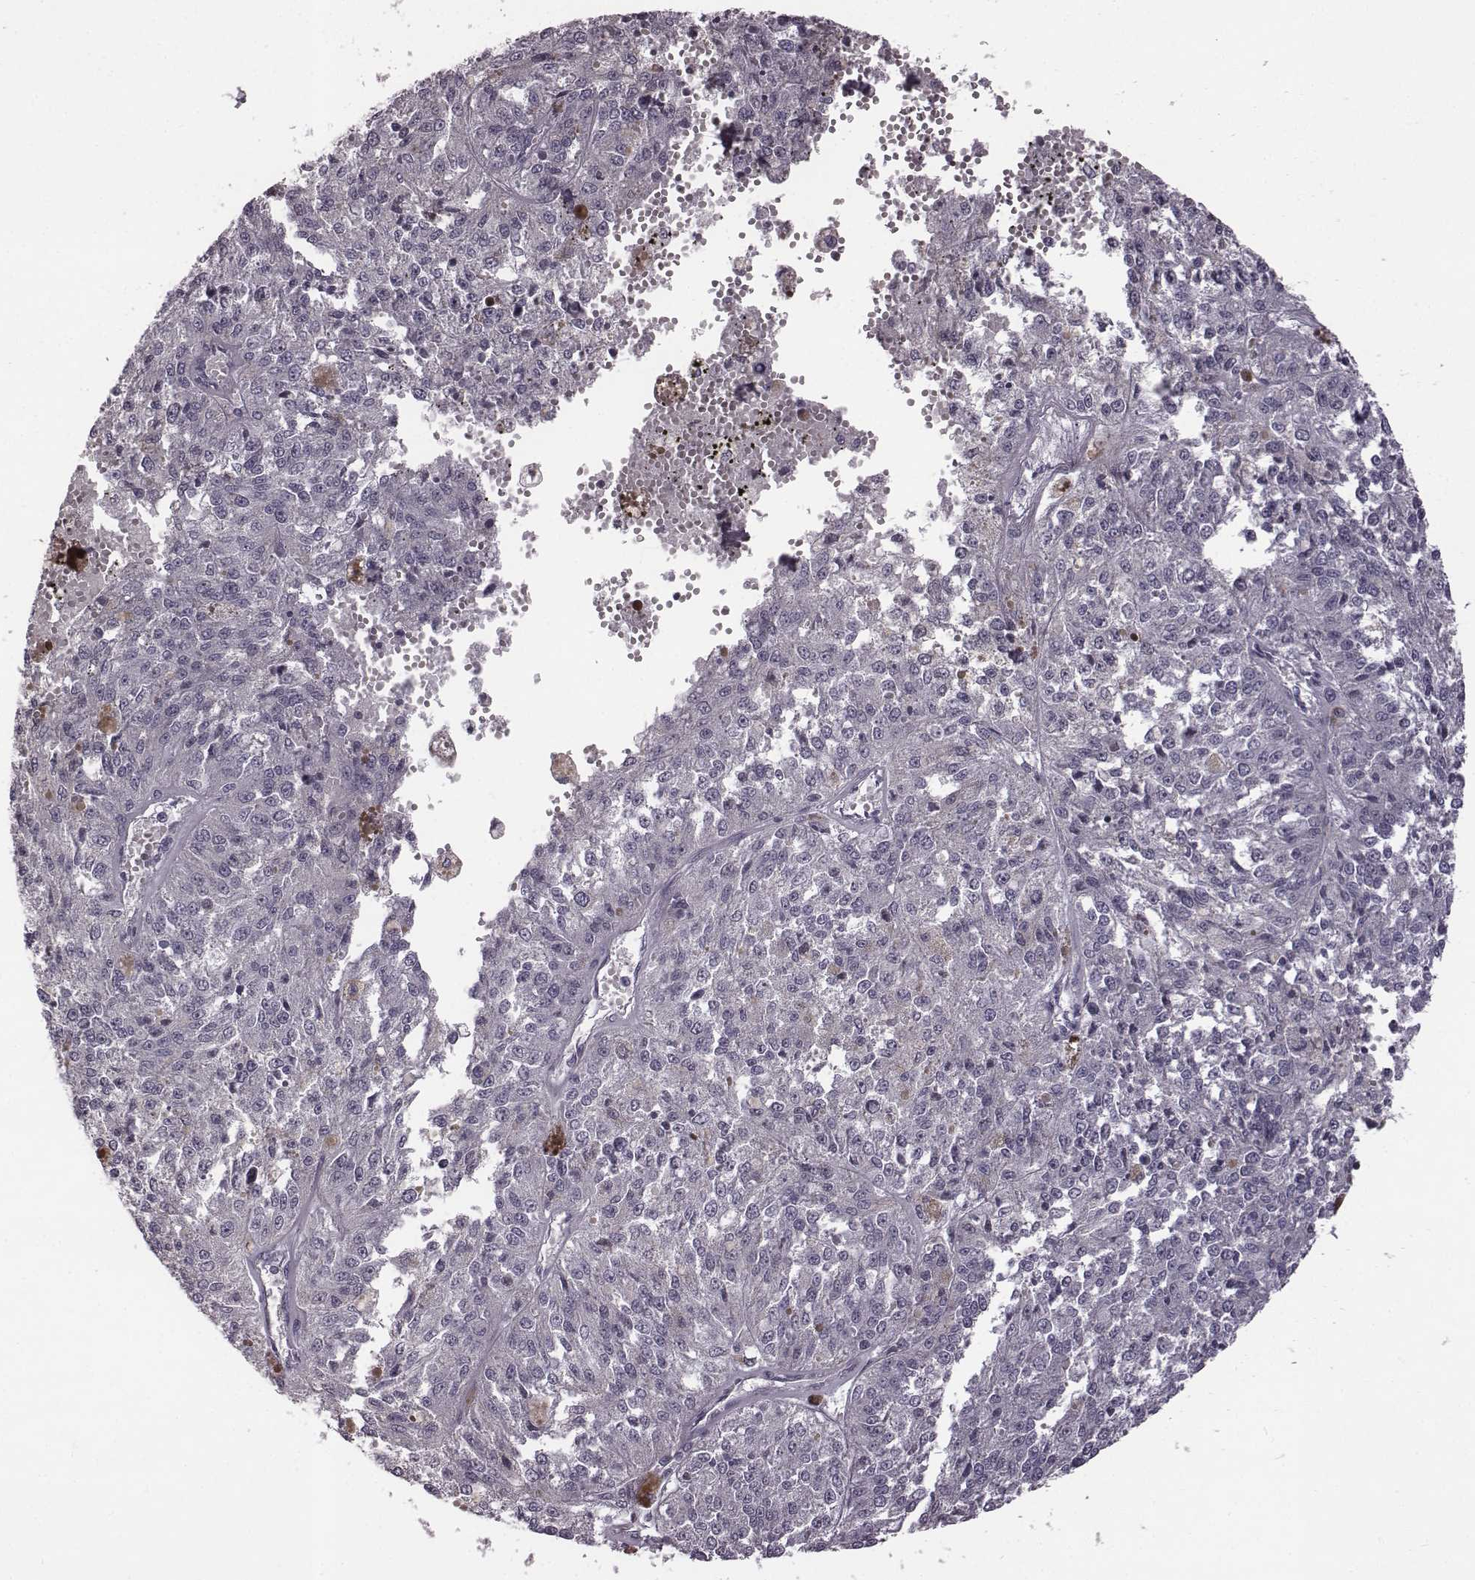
{"staining": {"intensity": "negative", "quantity": "none", "location": "none"}, "tissue": "melanoma", "cell_type": "Tumor cells", "image_type": "cancer", "snomed": [{"axis": "morphology", "description": "Malignant melanoma, Metastatic site"}, {"axis": "topography", "description": "Lymph node"}], "caption": "Tumor cells are negative for brown protein staining in malignant melanoma (metastatic site).", "gene": "BICDL1", "patient": {"sex": "female", "age": 64}}